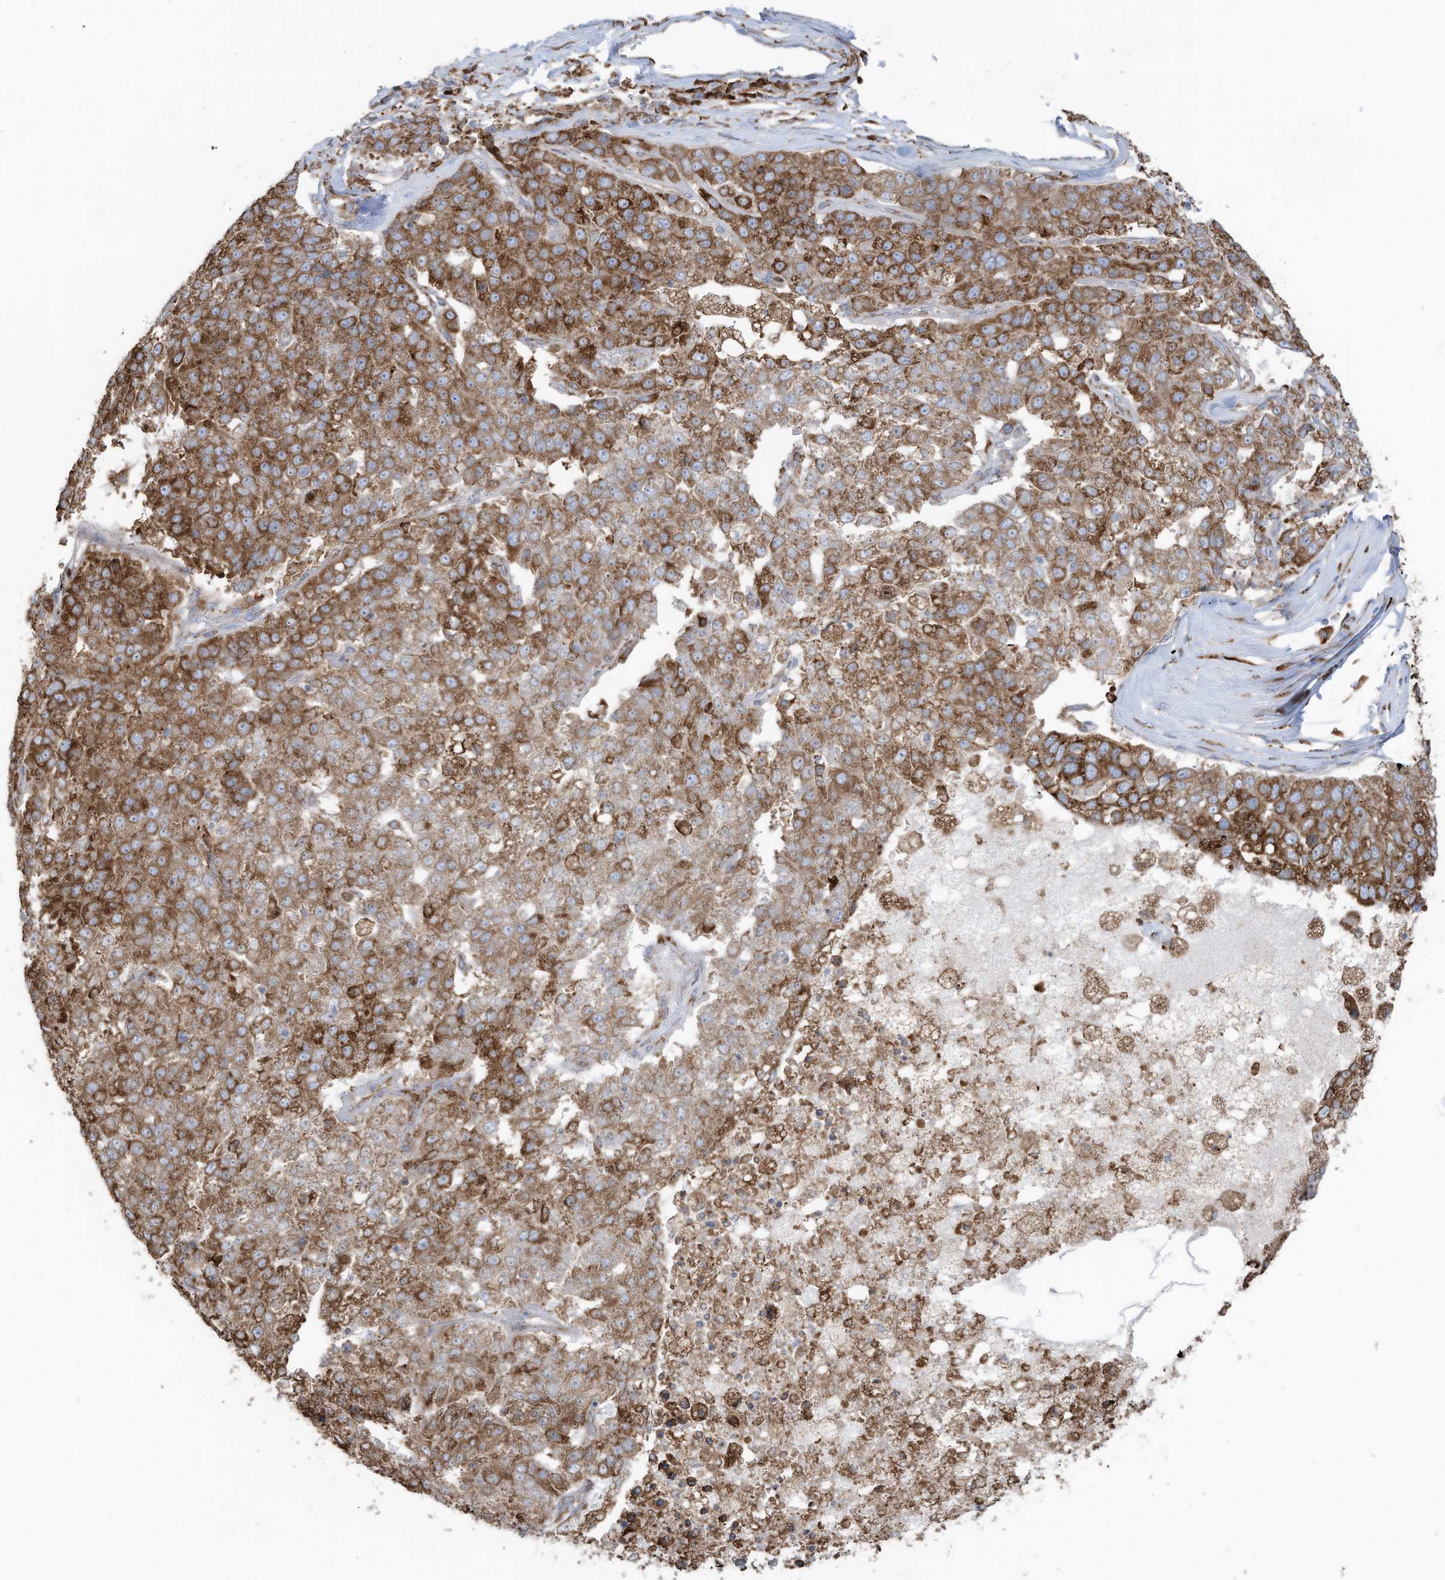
{"staining": {"intensity": "moderate", "quantity": ">75%", "location": "cytoplasmic/membranous"}, "tissue": "pancreatic cancer", "cell_type": "Tumor cells", "image_type": "cancer", "snomed": [{"axis": "morphology", "description": "Adenocarcinoma, NOS"}, {"axis": "topography", "description": "Pancreas"}], "caption": "IHC micrograph of neoplastic tissue: human pancreatic cancer stained using IHC shows medium levels of moderate protein expression localized specifically in the cytoplasmic/membranous of tumor cells, appearing as a cytoplasmic/membranous brown color.", "gene": "ZNF354C", "patient": {"sex": "female", "age": 61}}